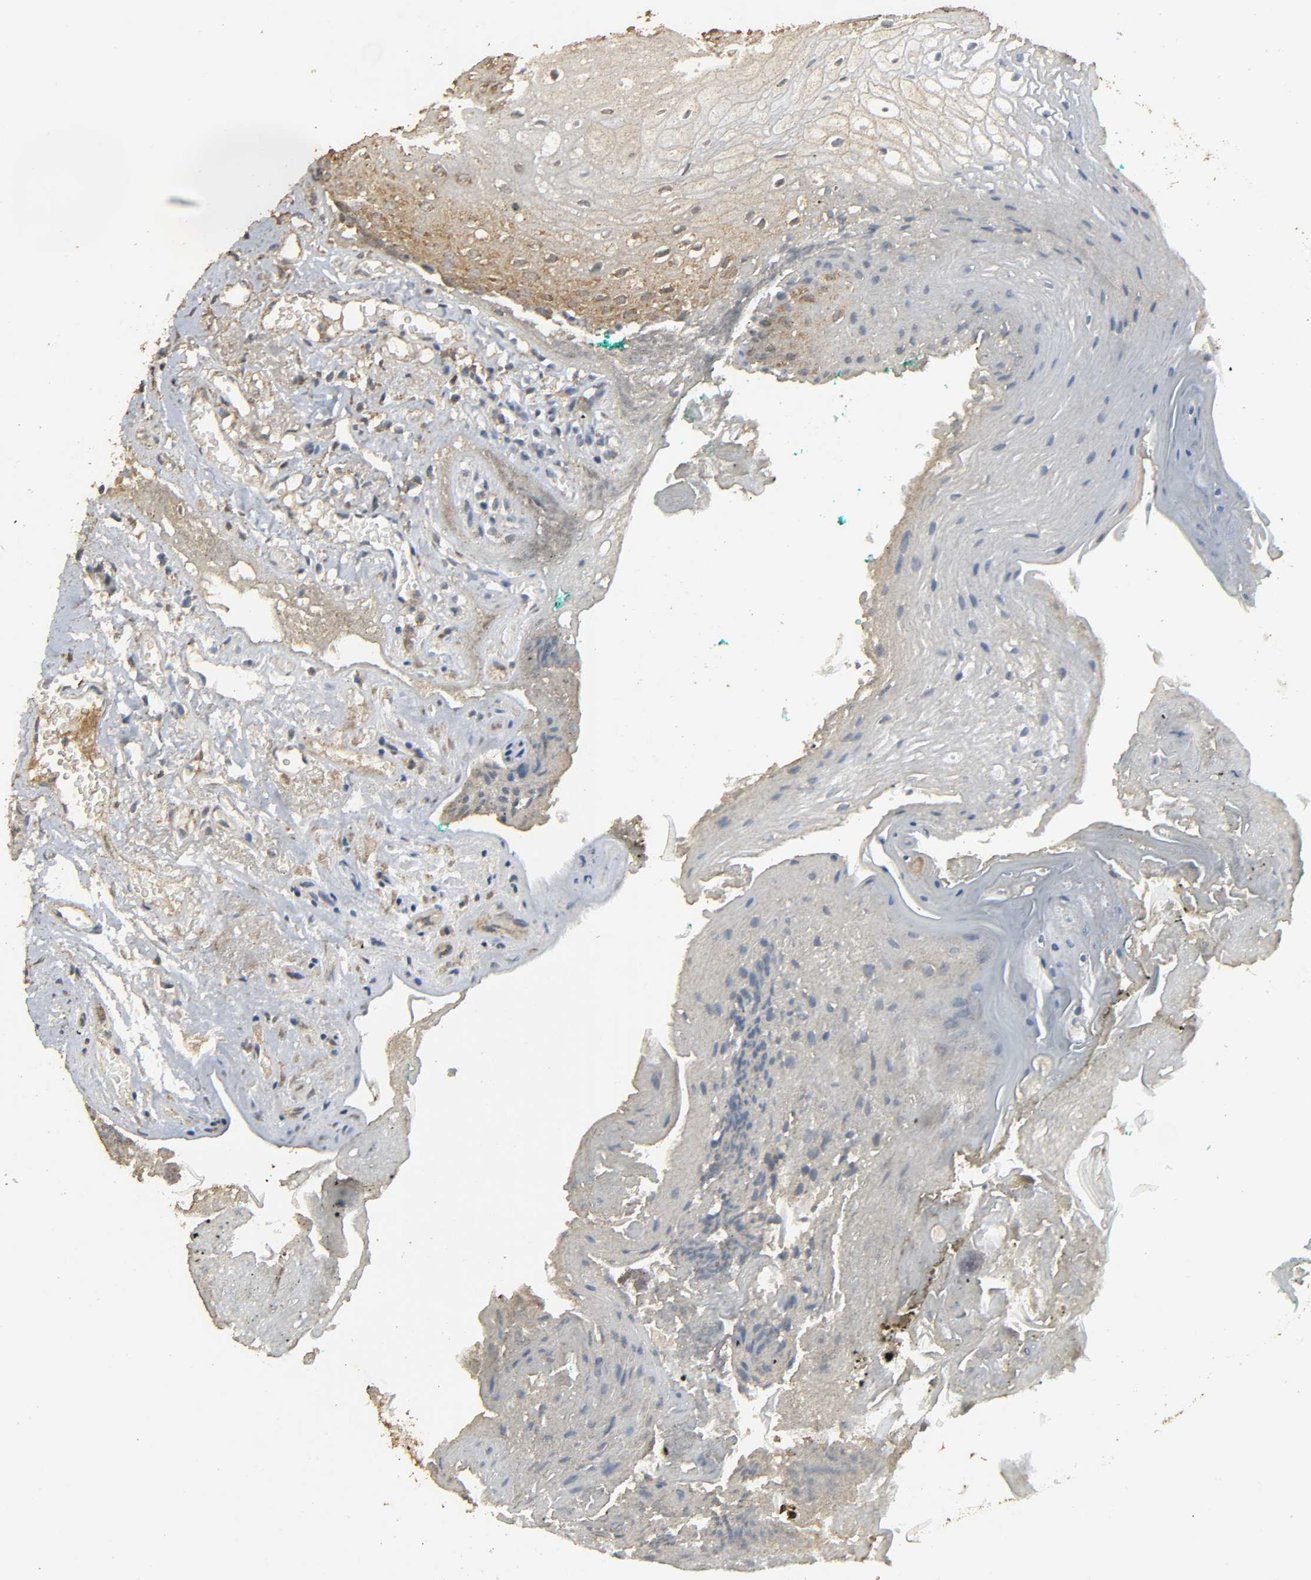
{"staining": {"intensity": "moderate", "quantity": "25%-75%", "location": "cytoplasmic/membranous"}, "tissue": "oral mucosa", "cell_type": "Squamous epithelial cells", "image_type": "normal", "snomed": [{"axis": "morphology", "description": "Normal tissue, NOS"}, {"axis": "morphology", "description": "Squamous cell carcinoma, NOS"}, {"axis": "topography", "description": "Skeletal muscle"}, {"axis": "topography", "description": "Oral tissue"}, {"axis": "topography", "description": "Head-Neck"}], "caption": "Immunohistochemical staining of benign oral mucosa reveals medium levels of moderate cytoplasmic/membranous positivity in about 25%-75% of squamous epithelial cells.", "gene": "DDX6", "patient": {"sex": "female", "age": 84}}